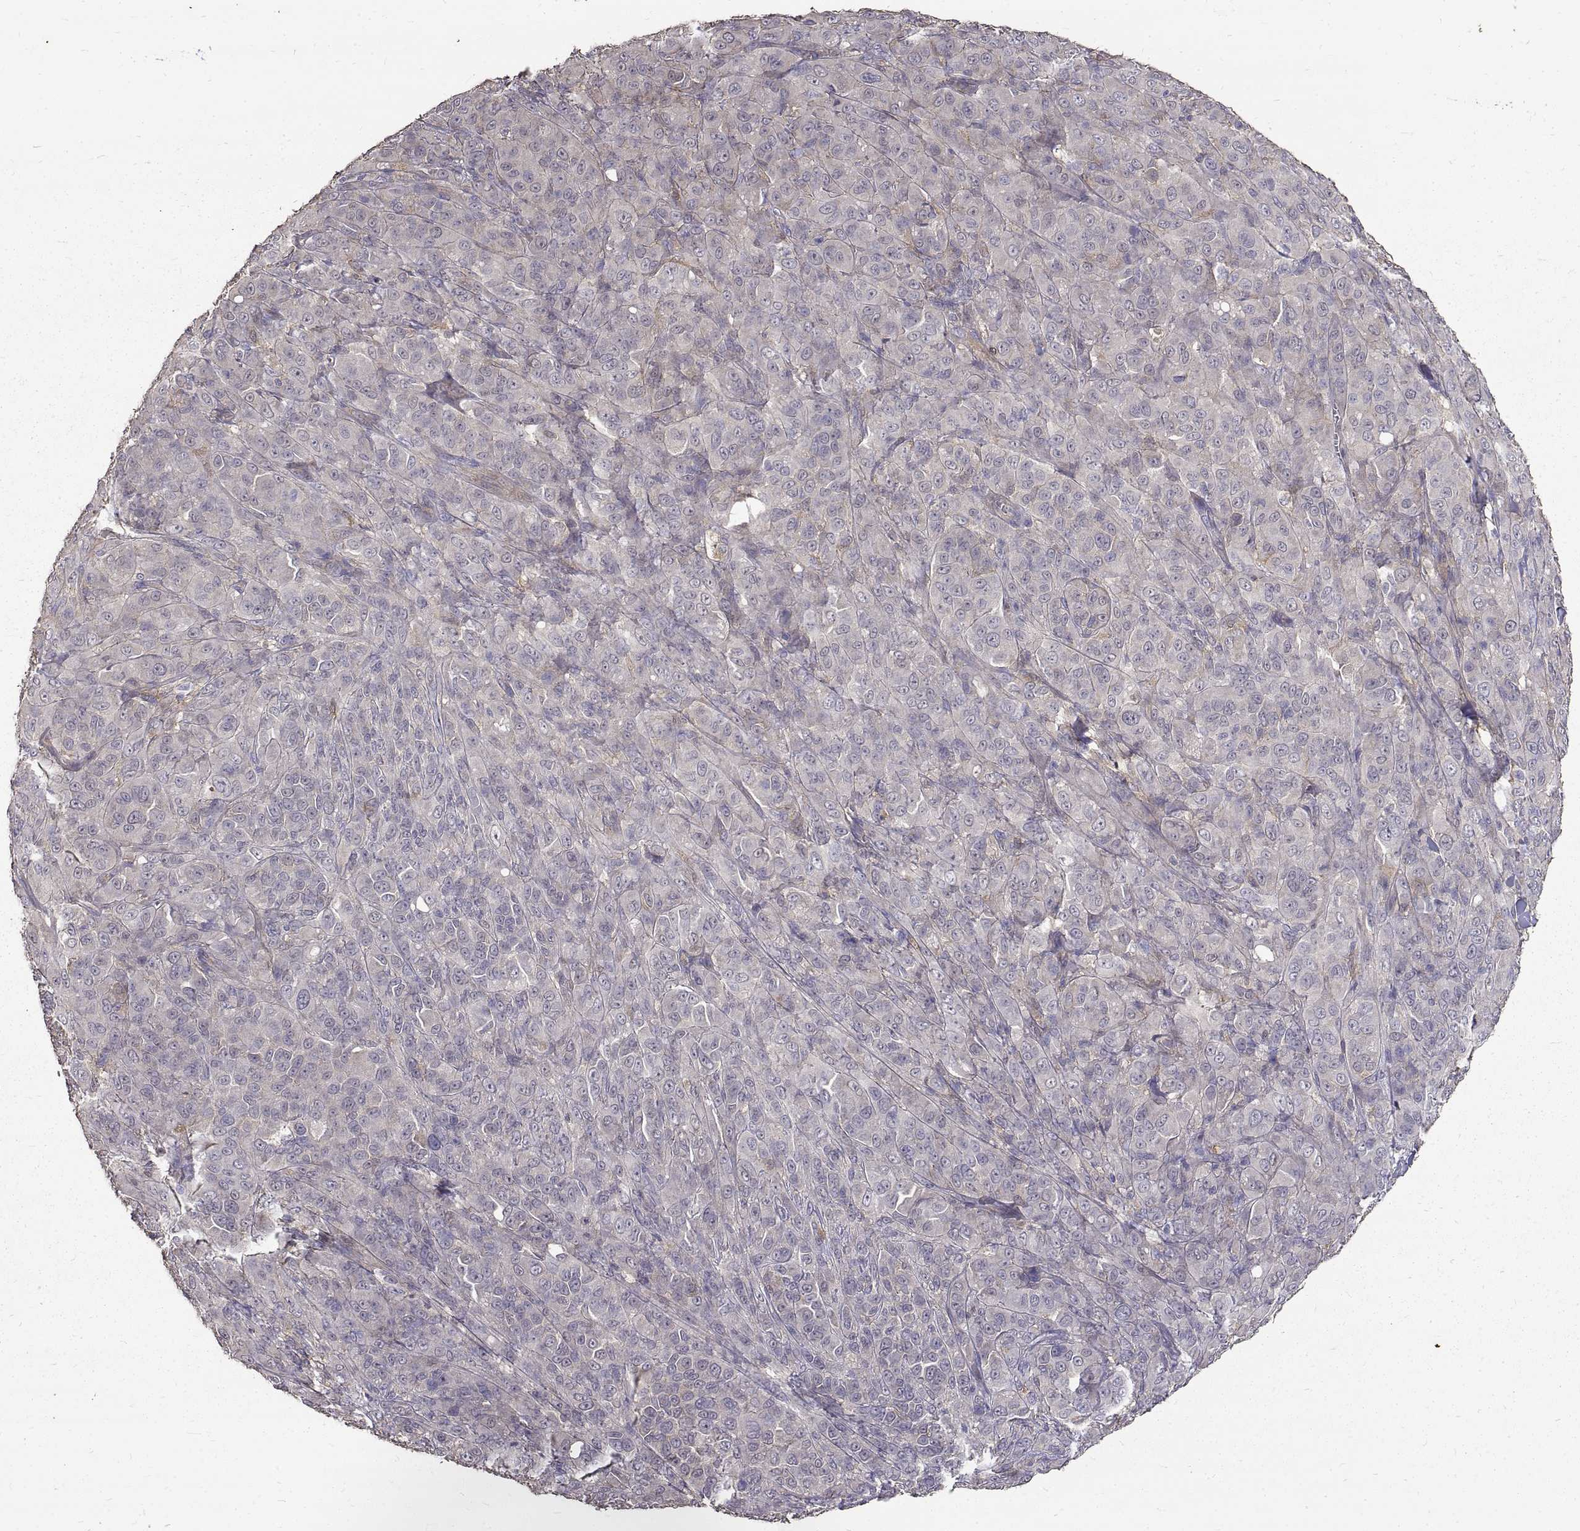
{"staining": {"intensity": "negative", "quantity": "none", "location": "none"}, "tissue": "melanoma", "cell_type": "Tumor cells", "image_type": "cancer", "snomed": [{"axis": "morphology", "description": "Malignant melanoma, NOS"}, {"axis": "topography", "description": "Skin"}], "caption": "DAB immunohistochemical staining of human malignant melanoma demonstrates no significant expression in tumor cells. (DAB immunohistochemistry (IHC), high magnification).", "gene": "PEA15", "patient": {"sex": "female", "age": 87}}